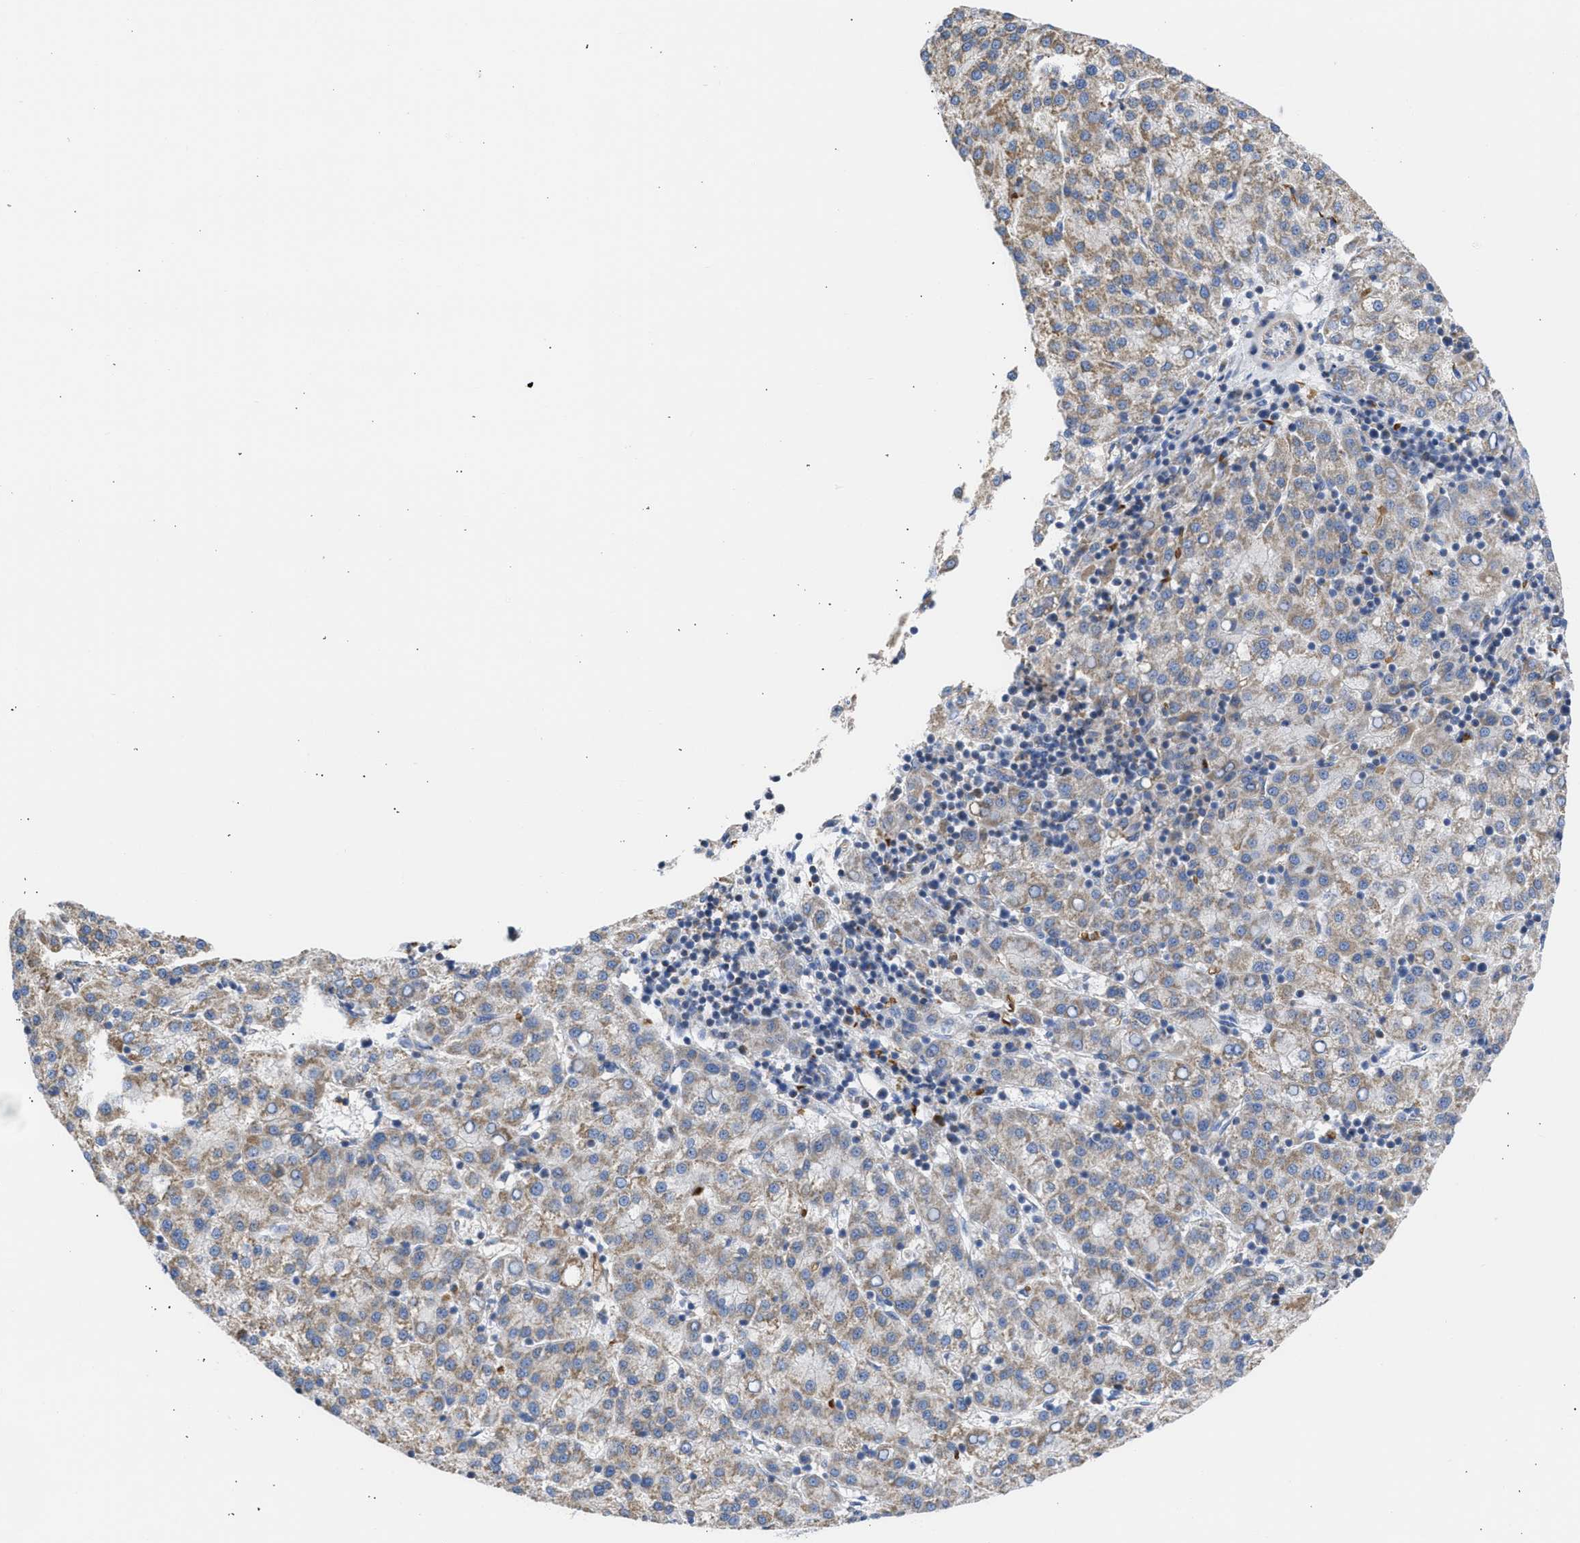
{"staining": {"intensity": "moderate", "quantity": ">75%", "location": "cytoplasmic/membranous"}, "tissue": "liver cancer", "cell_type": "Tumor cells", "image_type": "cancer", "snomed": [{"axis": "morphology", "description": "Carcinoma, Hepatocellular, NOS"}, {"axis": "topography", "description": "Liver"}], "caption": "This is a micrograph of IHC staining of liver cancer (hepatocellular carcinoma), which shows moderate positivity in the cytoplasmic/membranous of tumor cells.", "gene": "BTG3", "patient": {"sex": "female", "age": 58}}